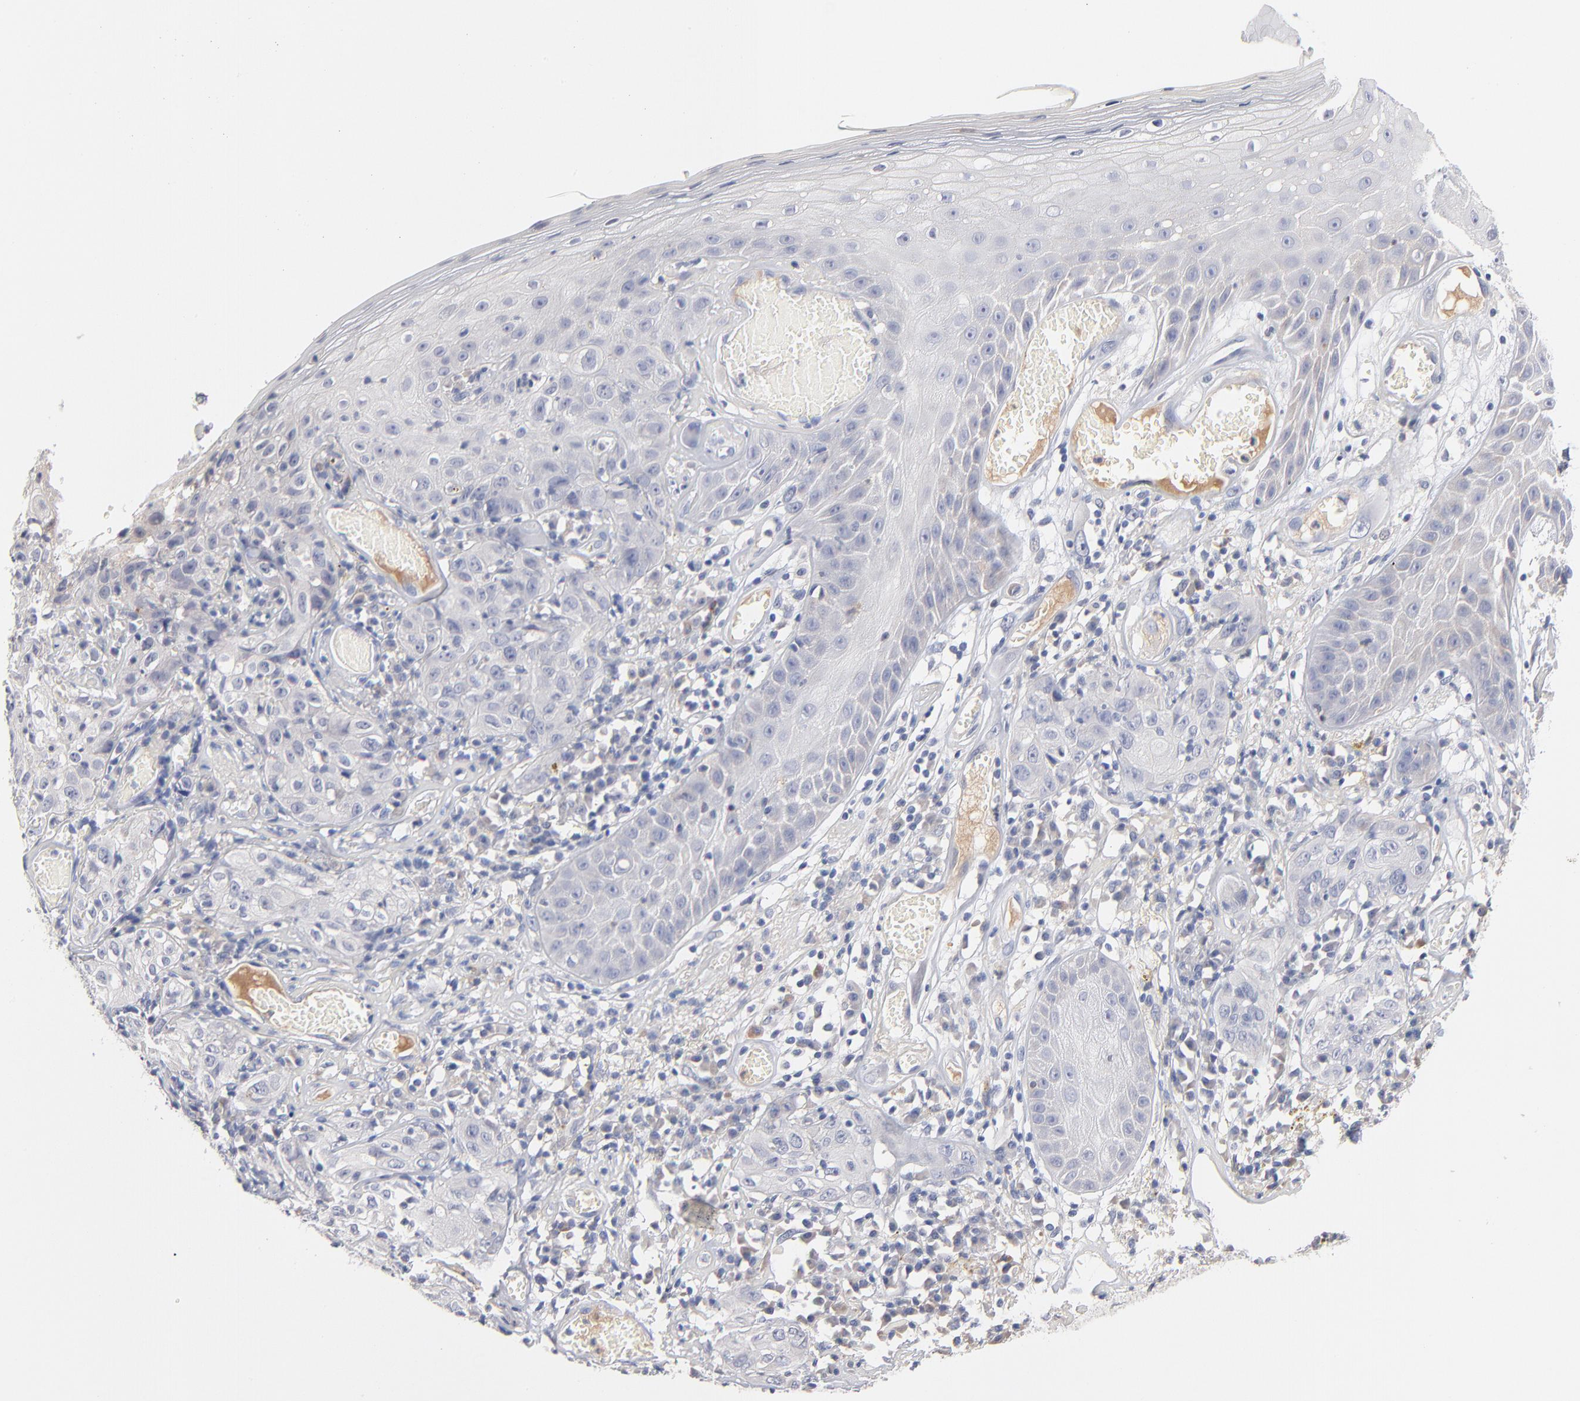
{"staining": {"intensity": "negative", "quantity": "none", "location": "none"}, "tissue": "skin cancer", "cell_type": "Tumor cells", "image_type": "cancer", "snomed": [{"axis": "morphology", "description": "Squamous cell carcinoma, NOS"}, {"axis": "topography", "description": "Skin"}], "caption": "IHC of human skin cancer exhibits no expression in tumor cells.", "gene": "F12", "patient": {"sex": "male", "age": 65}}